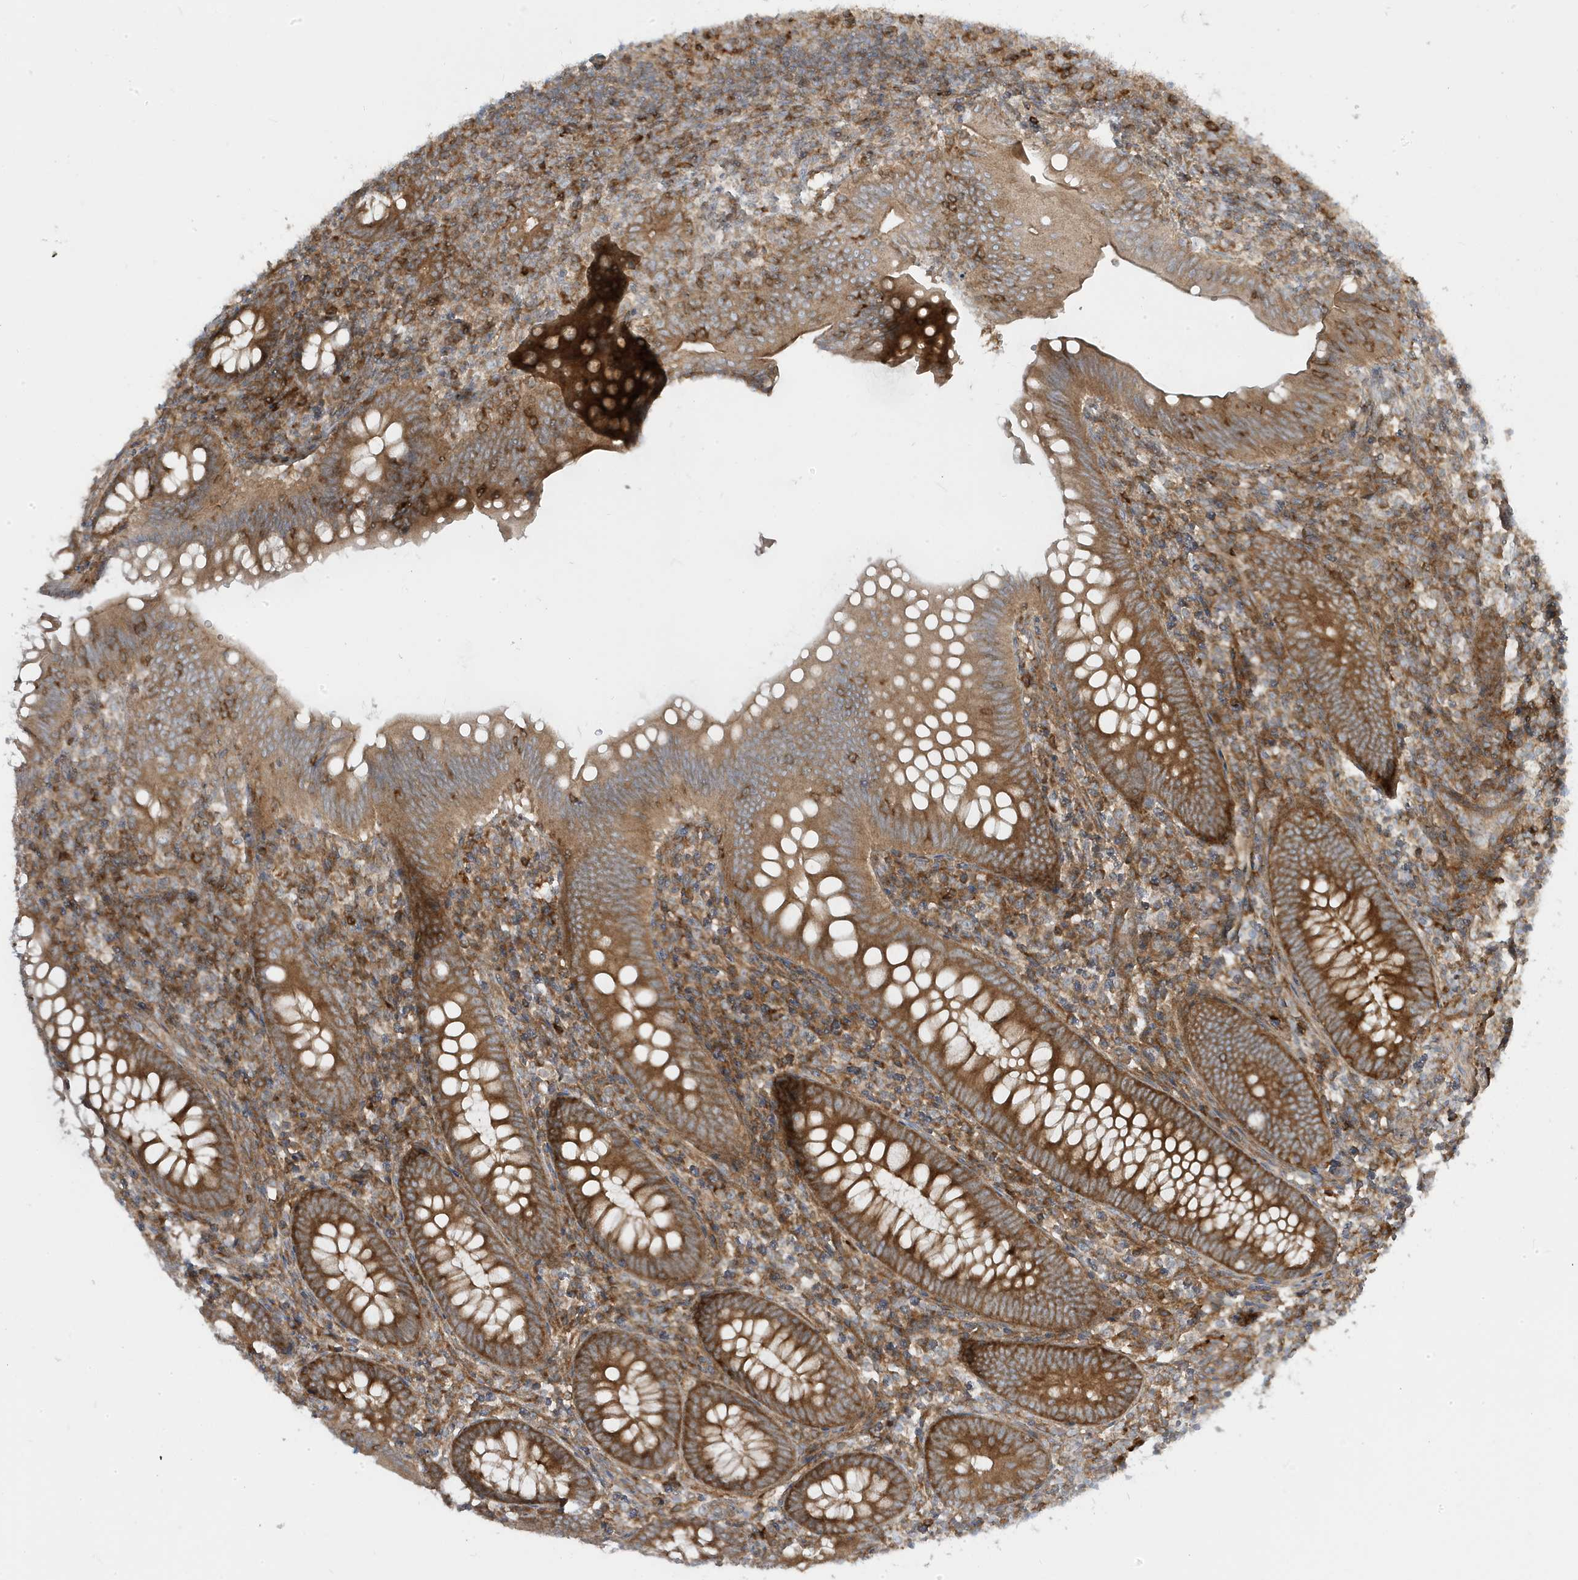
{"staining": {"intensity": "strong", "quantity": ">75%", "location": "cytoplasmic/membranous"}, "tissue": "appendix", "cell_type": "Glandular cells", "image_type": "normal", "snomed": [{"axis": "morphology", "description": "Normal tissue, NOS"}, {"axis": "topography", "description": "Appendix"}], "caption": "Immunohistochemical staining of benign appendix demonstrates high levels of strong cytoplasmic/membranous staining in about >75% of glandular cells.", "gene": "STAM", "patient": {"sex": "male", "age": 14}}